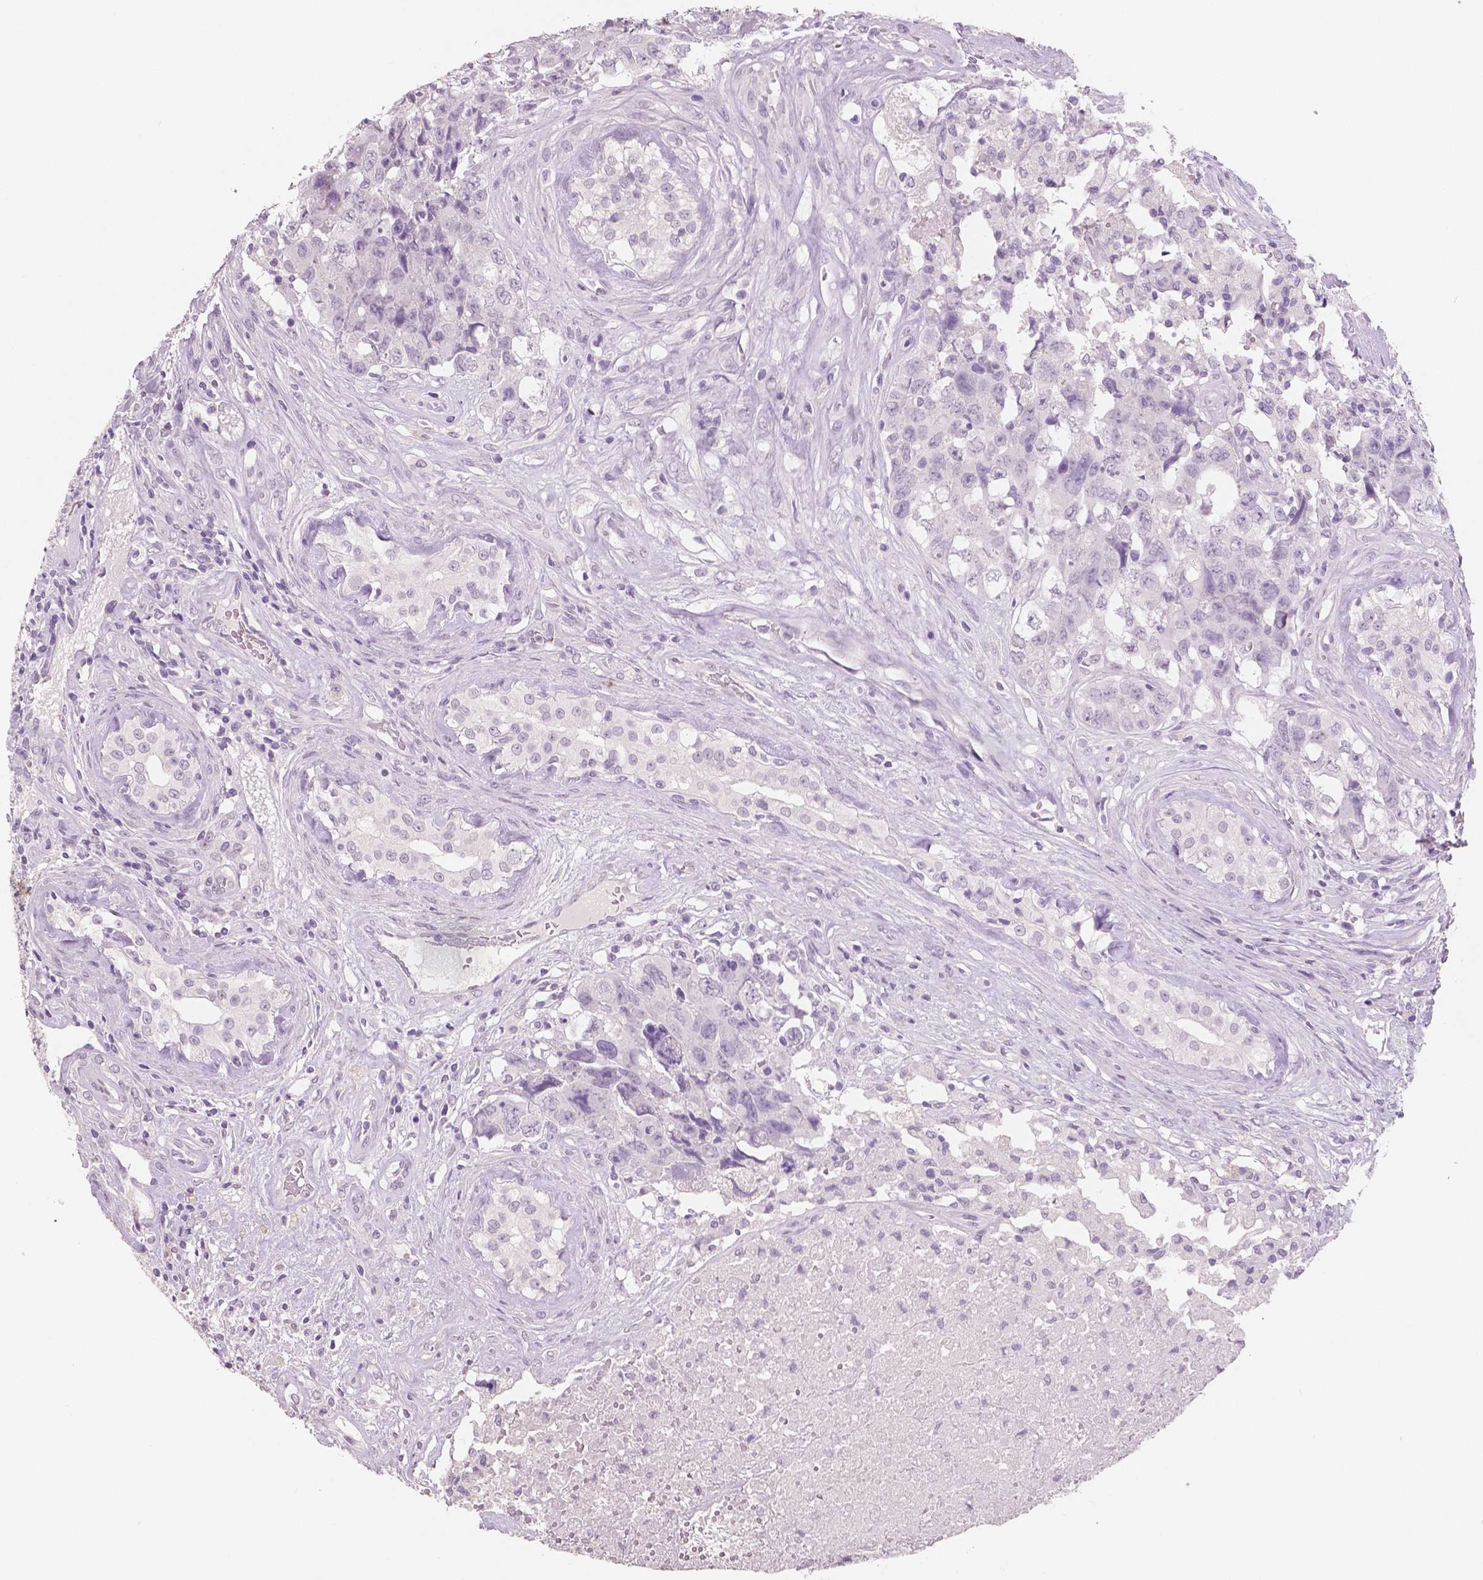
{"staining": {"intensity": "negative", "quantity": "none", "location": "none"}, "tissue": "testis cancer", "cell_type": "Tumor cells", "image_type": "cancer", "snomed": [{"axis": "morphology", "description": "Carcinoma, Embryonal, NOS"}, {"axis": "topography", "description": "Testis"}], "caption": "Human embryonal carcinoma (testis) stained for a protein using IHC shows no expression in tumor cells.", "gene": "NECAB2", "patient": {"sex": "male", "age": 24}}